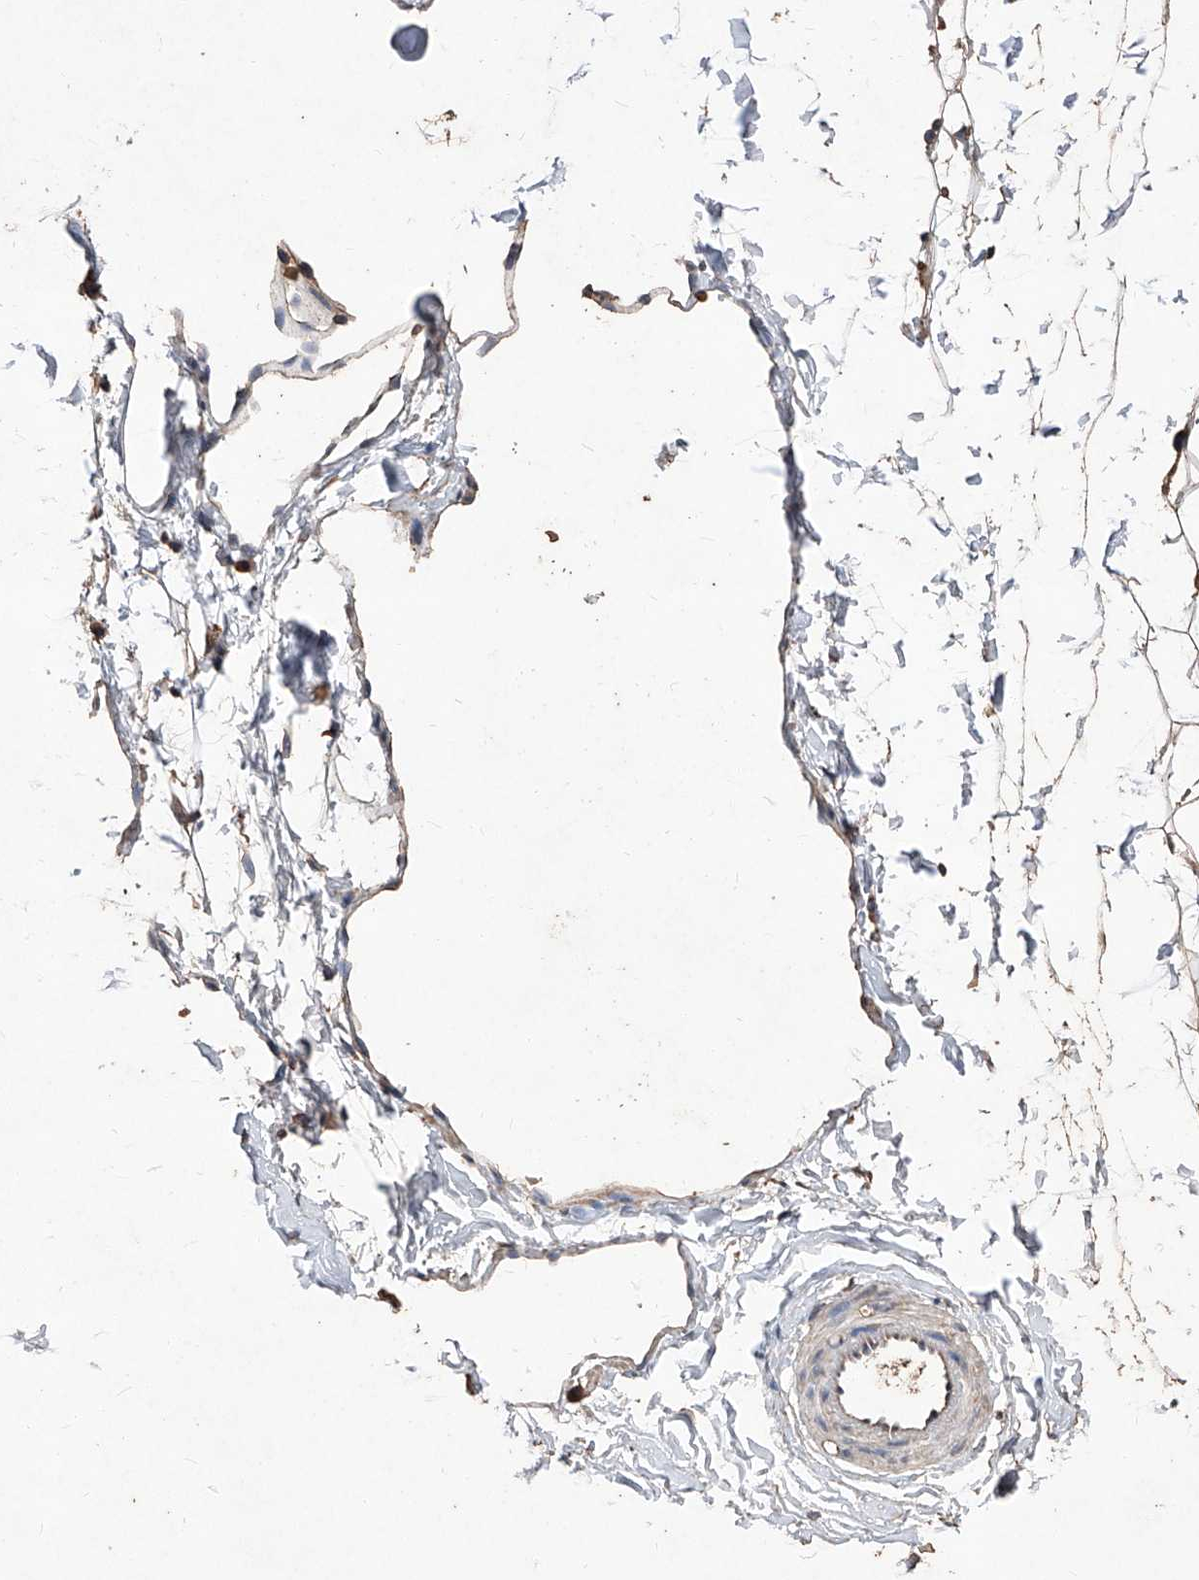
{"staining": {"intensity": "moderate", "quantity": "25%-75%", "location": "cytoplasmic/membranous"}, "tissue": "adipose tissue", "cell_type": "Adipocytes", "image_type": "normal", "snomed": [{"axis": "morphology", "description": "Normal tissue, NOS"}, {"axis": "topography", "description": "Breast"}], "caption": "The image exhibits a brown stain indicating the presence of a protein in the cytoplasmic/membranous of adipocytes in adipose tissue. The protein of interest is stained brown, and the nuclei are stained in blue (DAB (3,3'-diaminobenzidine) IHC with brightfield microscopy, high magnification).", "gene": "EML1", "patient": {"sex": "female", "age": 23}}